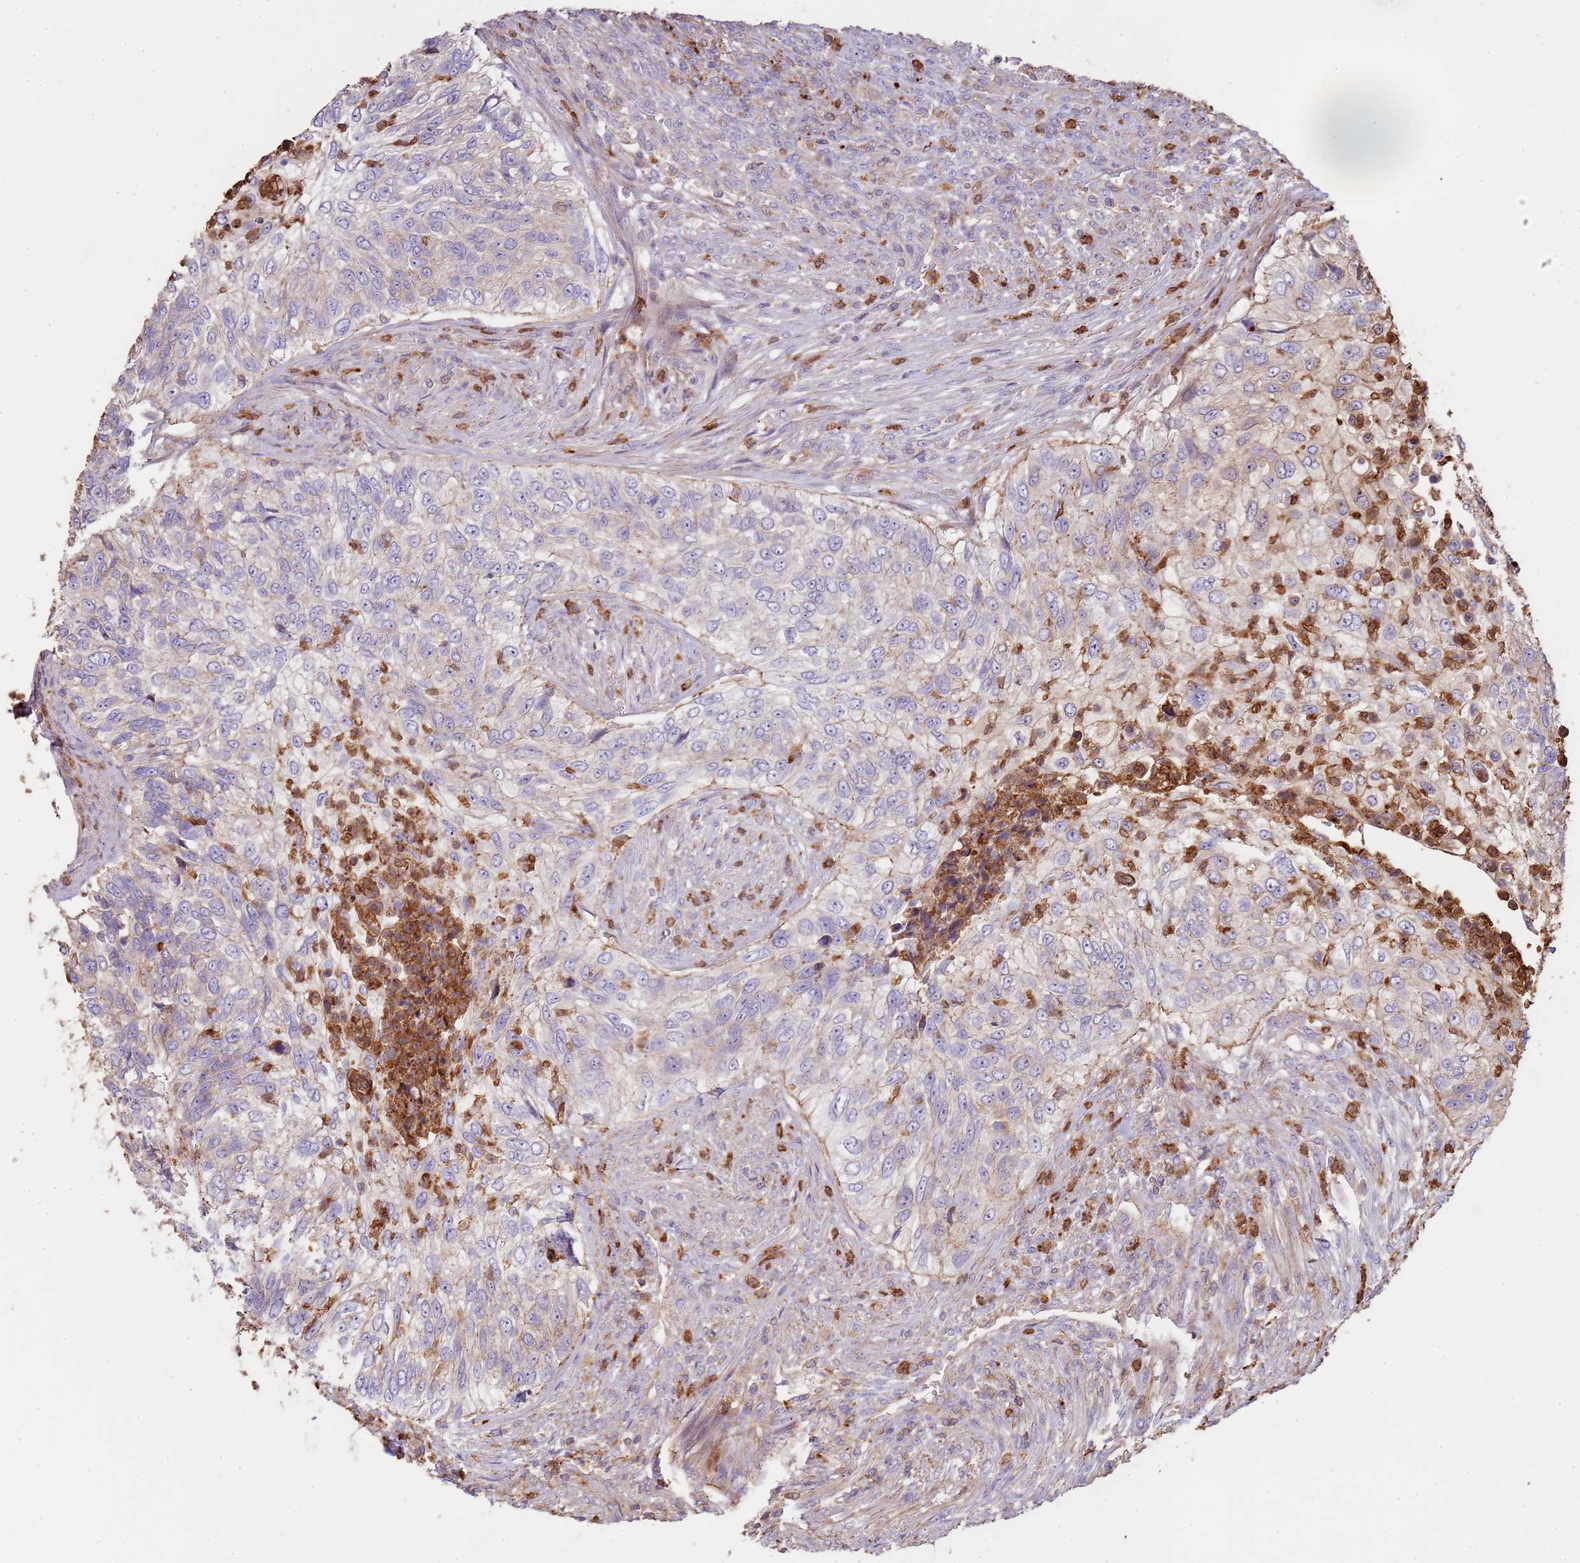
{"staining": {"intensity": "negative", "quantity": "none", "location": "none"}, "tissue": "urothelial cancer", "cell_type": "Tumor cells", "image_type": "cancer", "snomed": [{"axis": "morphology", "description": "Urothelial carcinoma, High grade"}, {"axis": "topography", "description": "Urinary bladder"}], "caption": "Image shows no protein positivity in tumor cells of urothelial cancer tissue.", "gene": "NDUFAF4", "patient": {"sex": "female", "age": 60}}